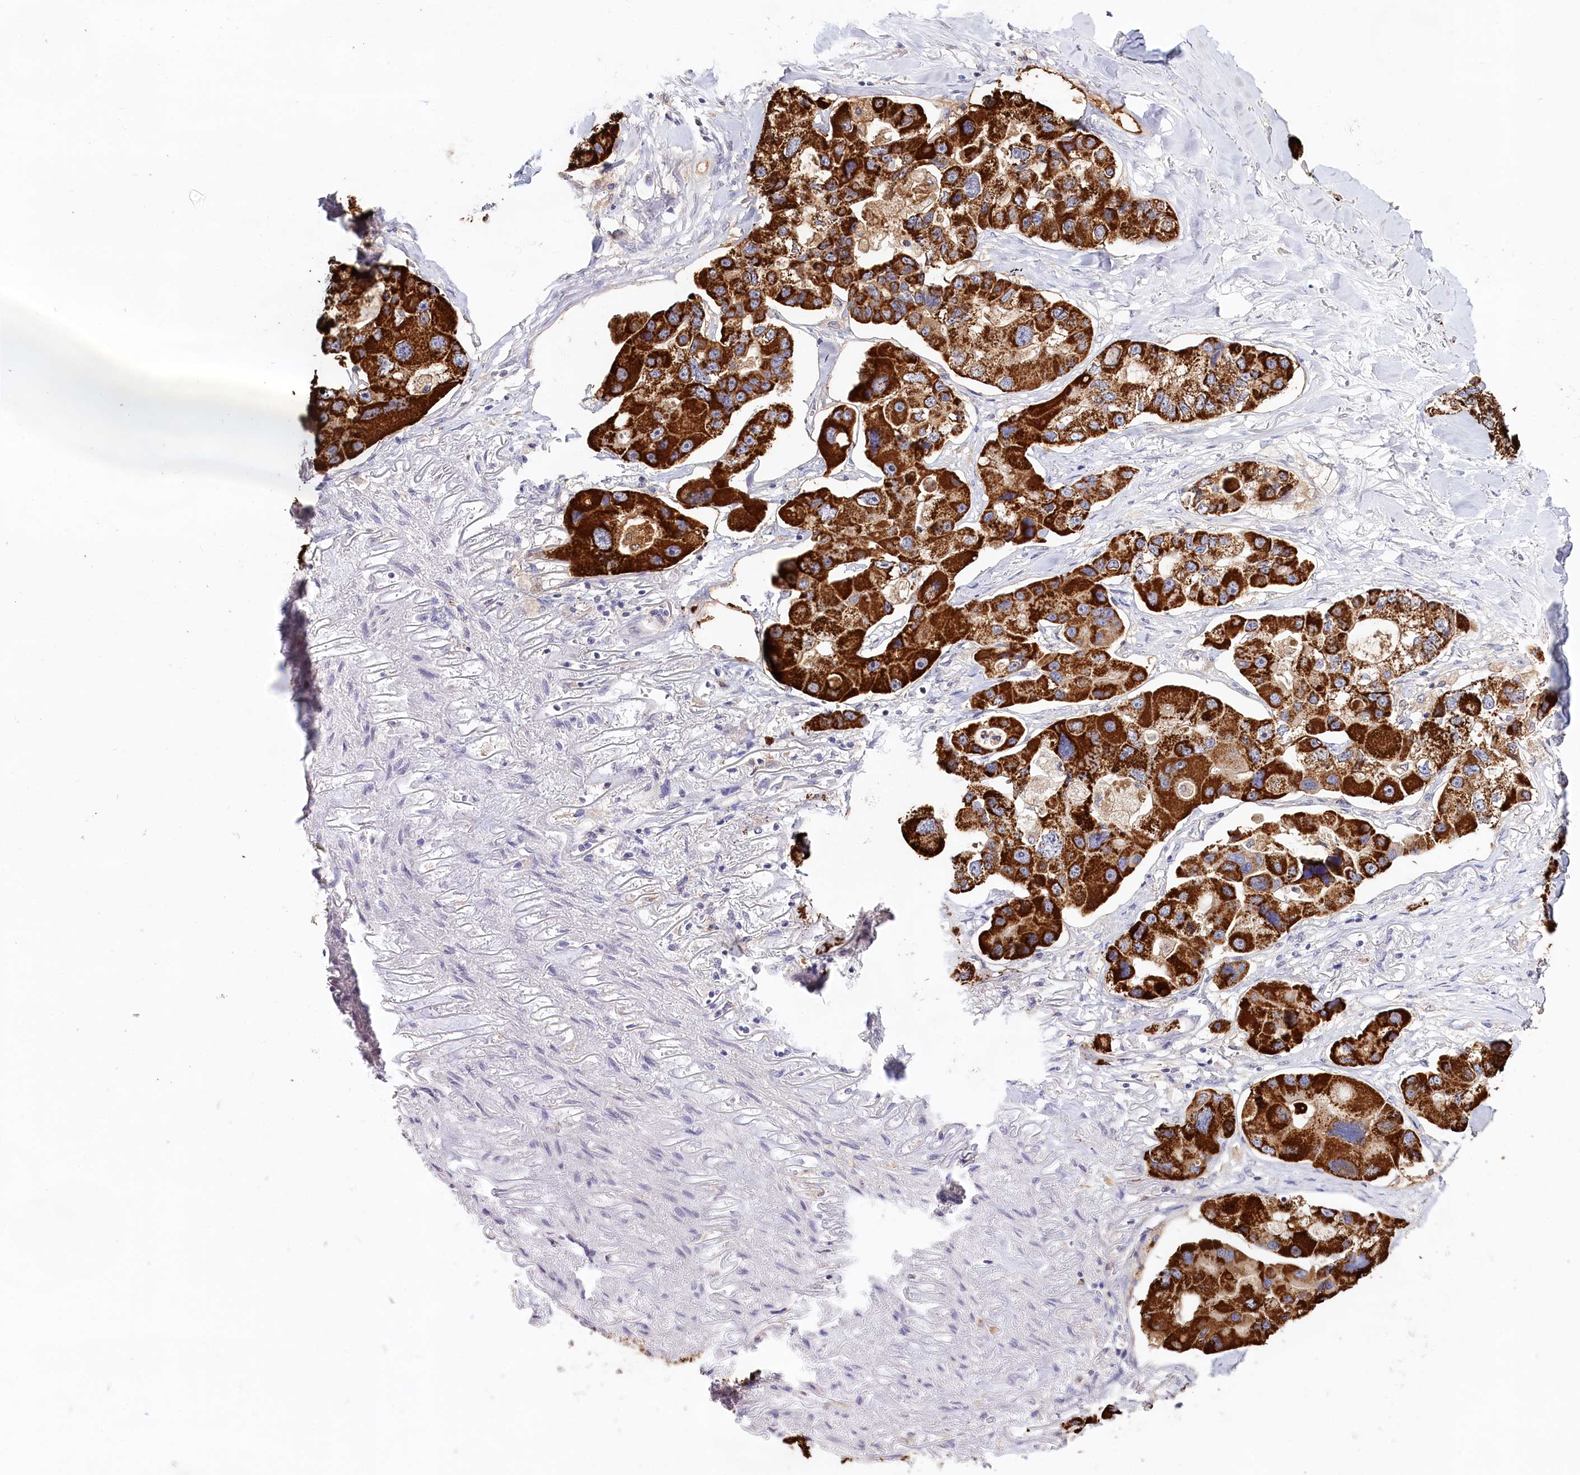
{"staining": {"intensity": "strong", "quantity": ">75%", "location": "cytoplasmic/membranous"}, "tissue": "lung cancer", "cell_type": "Tumor cells", "image_type": "cancer", "snomed": [{"axis": "morphology", "description": "Adenocarcinoma, NOS"}, {"axis": "topography", "description": "Lung"}], "caption": "Lung adenocarcinoma was stained to show a protein in brown. There is high levels of strong cytoplasmic/membranous positivity in approximately >75% of tumor cells.", "gene": "DAPK1", "patient": {"sex": "female", "age": 54}}